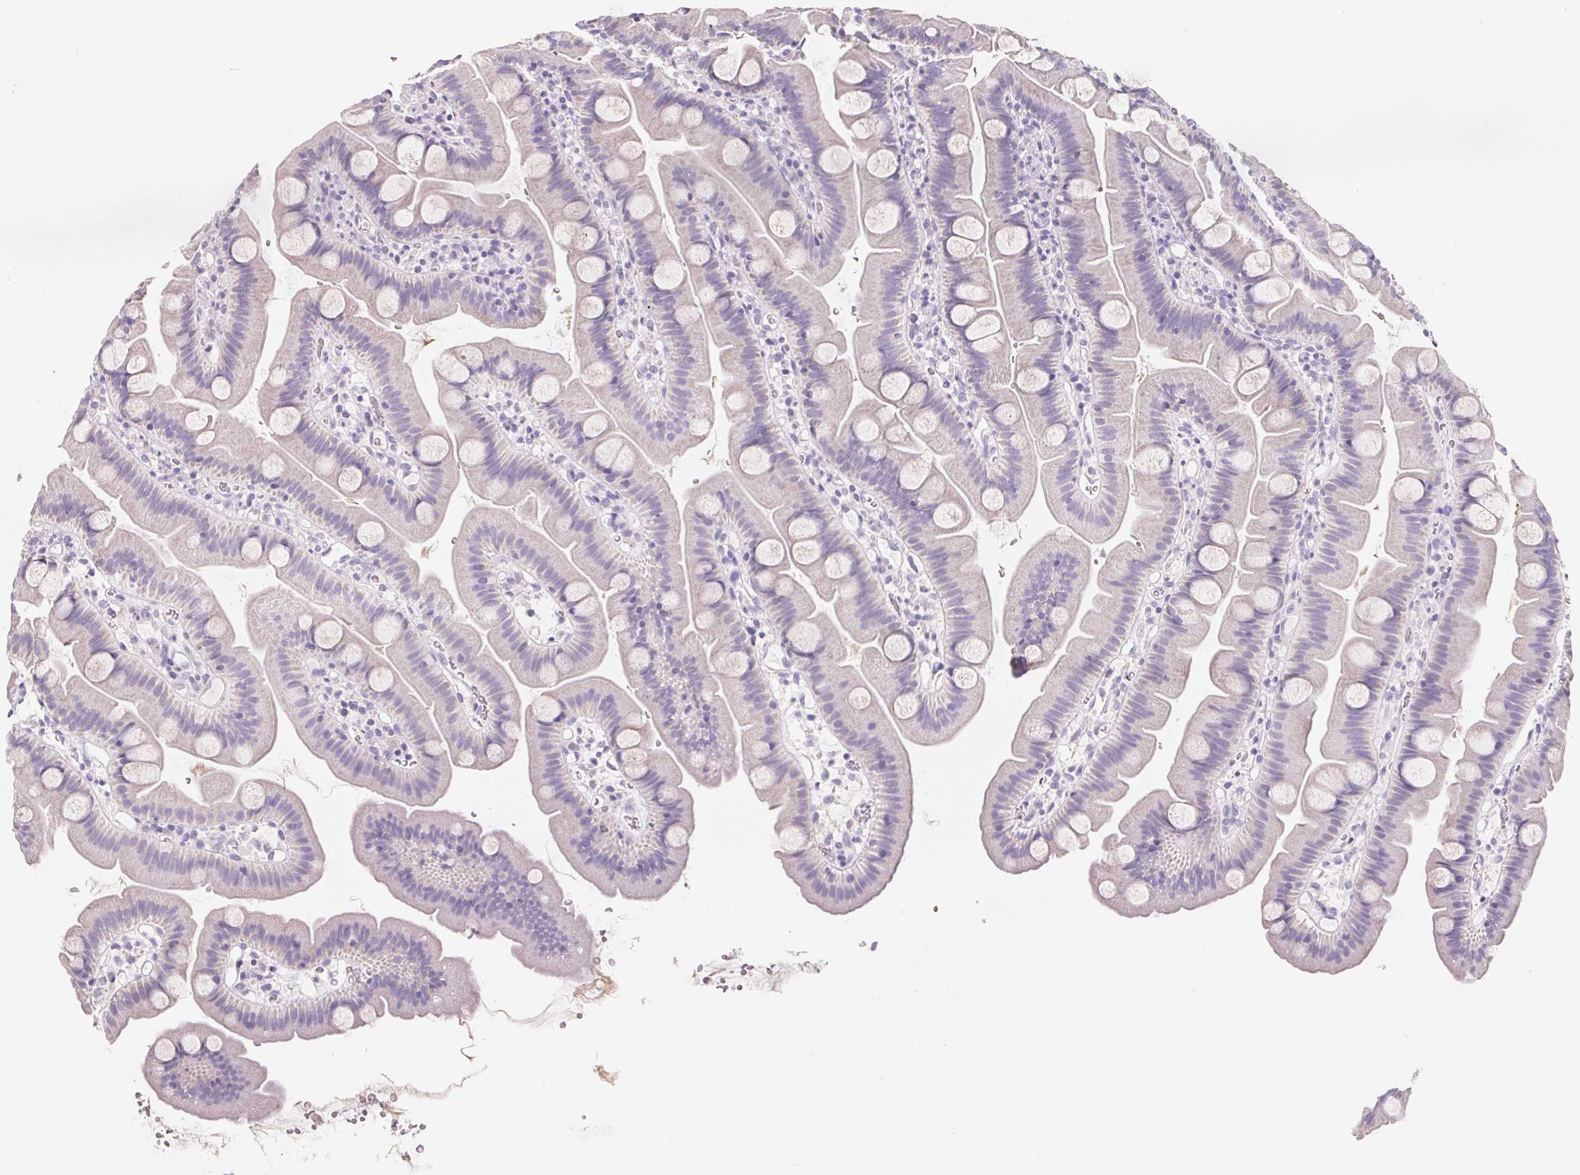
{"staining": {"intensity": "weak", "quantity": "<25%", "location": "cytoplasmic/membranous"}, "tissue": "small intestine", "cell_type": "Glandular cells", "image_type": "normal", "snomed": [{"axis": "morphology", "description": "Normal tissue, NOS"}, {"axis": "topography", "description": "Small intestine"}], "caption": "Photomicrograph shows no significant protein positivity in glandular cells of benign small intestine.", "gene": "FDX1", "patient": {"sex": "female", "age": 68}}